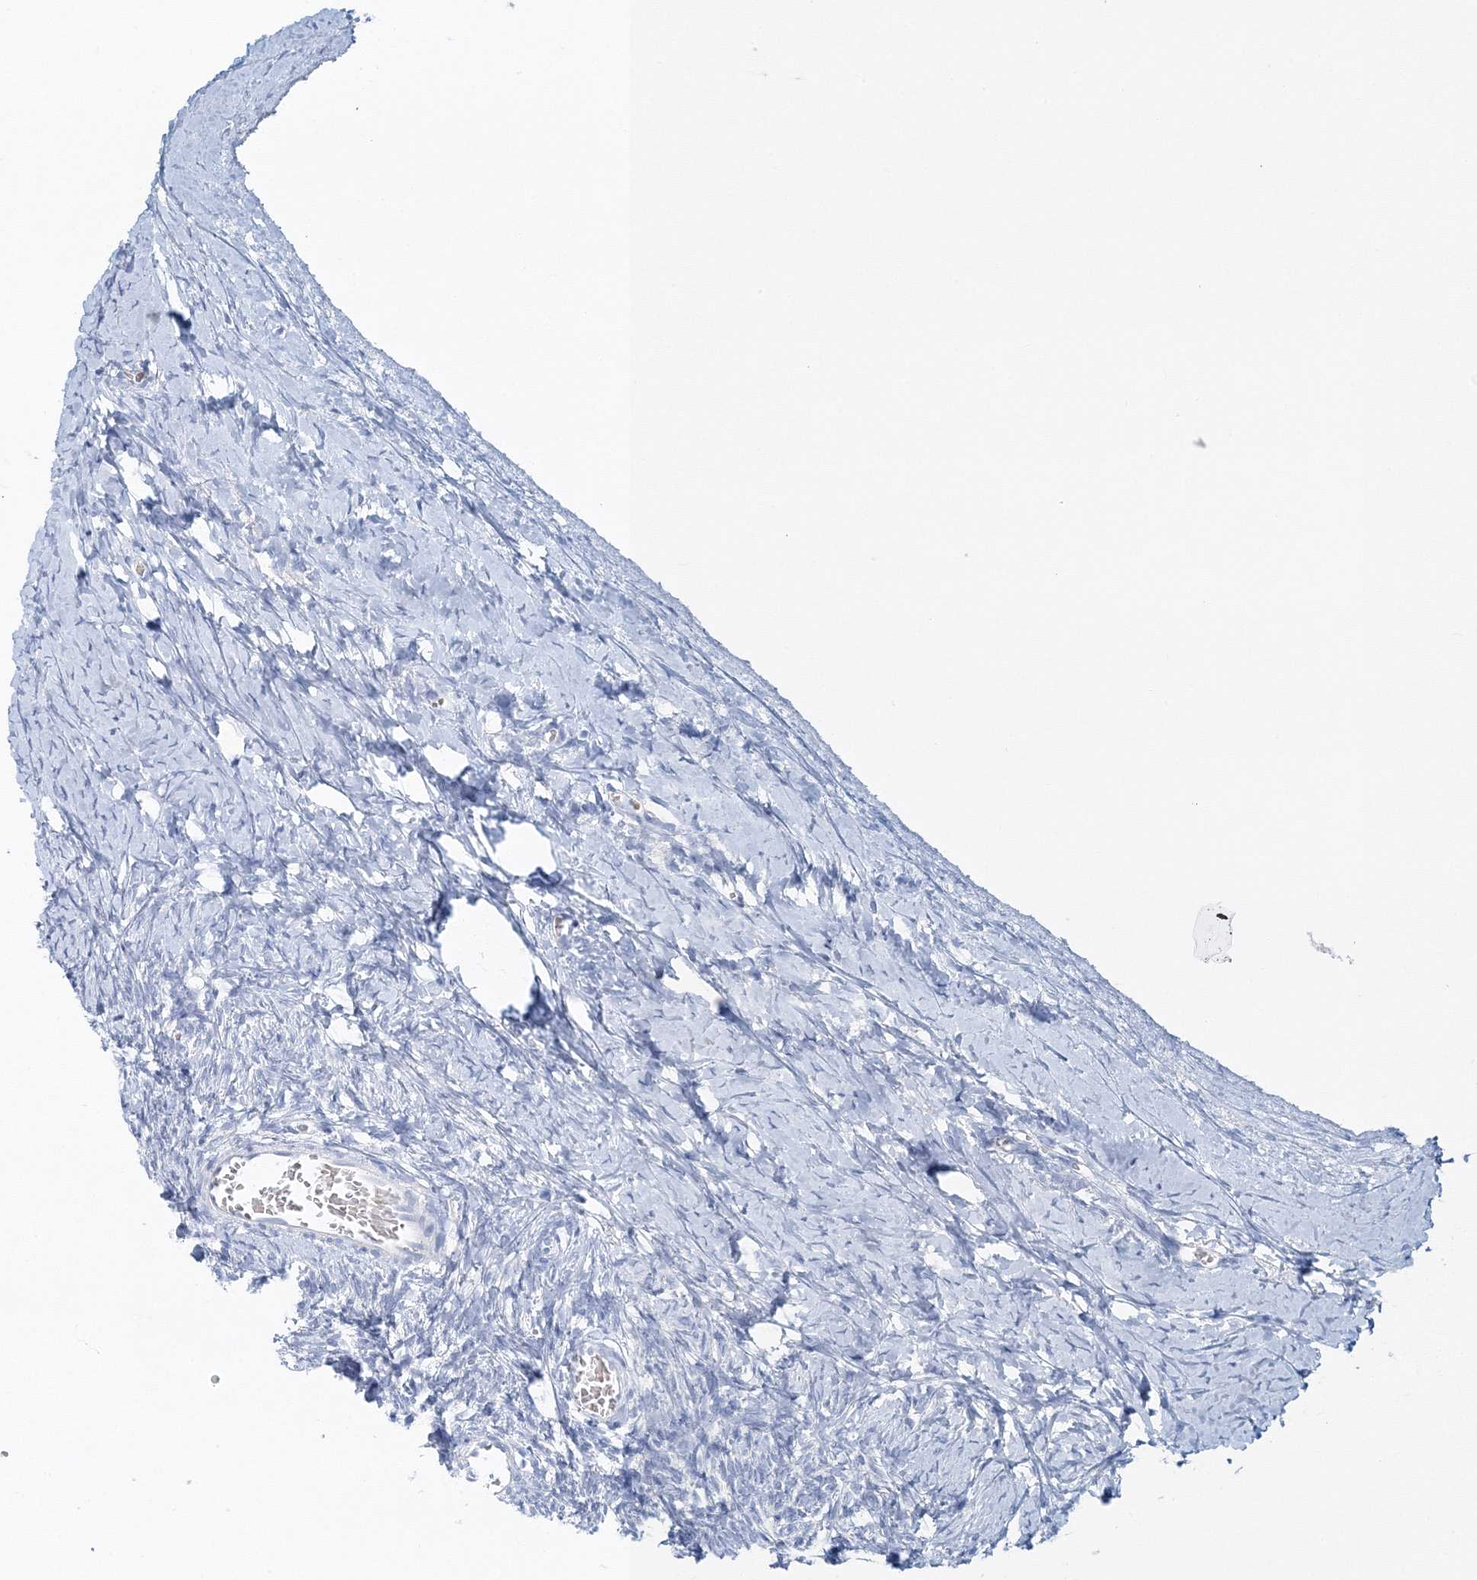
{"staining": {"intensity": "negative", "quantity": "none", "location": "none"}, "tissue": "ovary", "cell_type": "Ovarian stroma cells", "image_type": "normal", "snomed": [{"axis": "morphology", "description": "Normal tissue, NOS"}, {"axis": "morphology", "description": "Developmental malformation"}, {"axis": "topography", "description": "Ovary"}], "caption": "An IHC image of benign ovary is shown. There is no staining in ovarian stroma cells of ovary.", "gene": "VILL", "patient": {"sex": "female", "age": 39}}